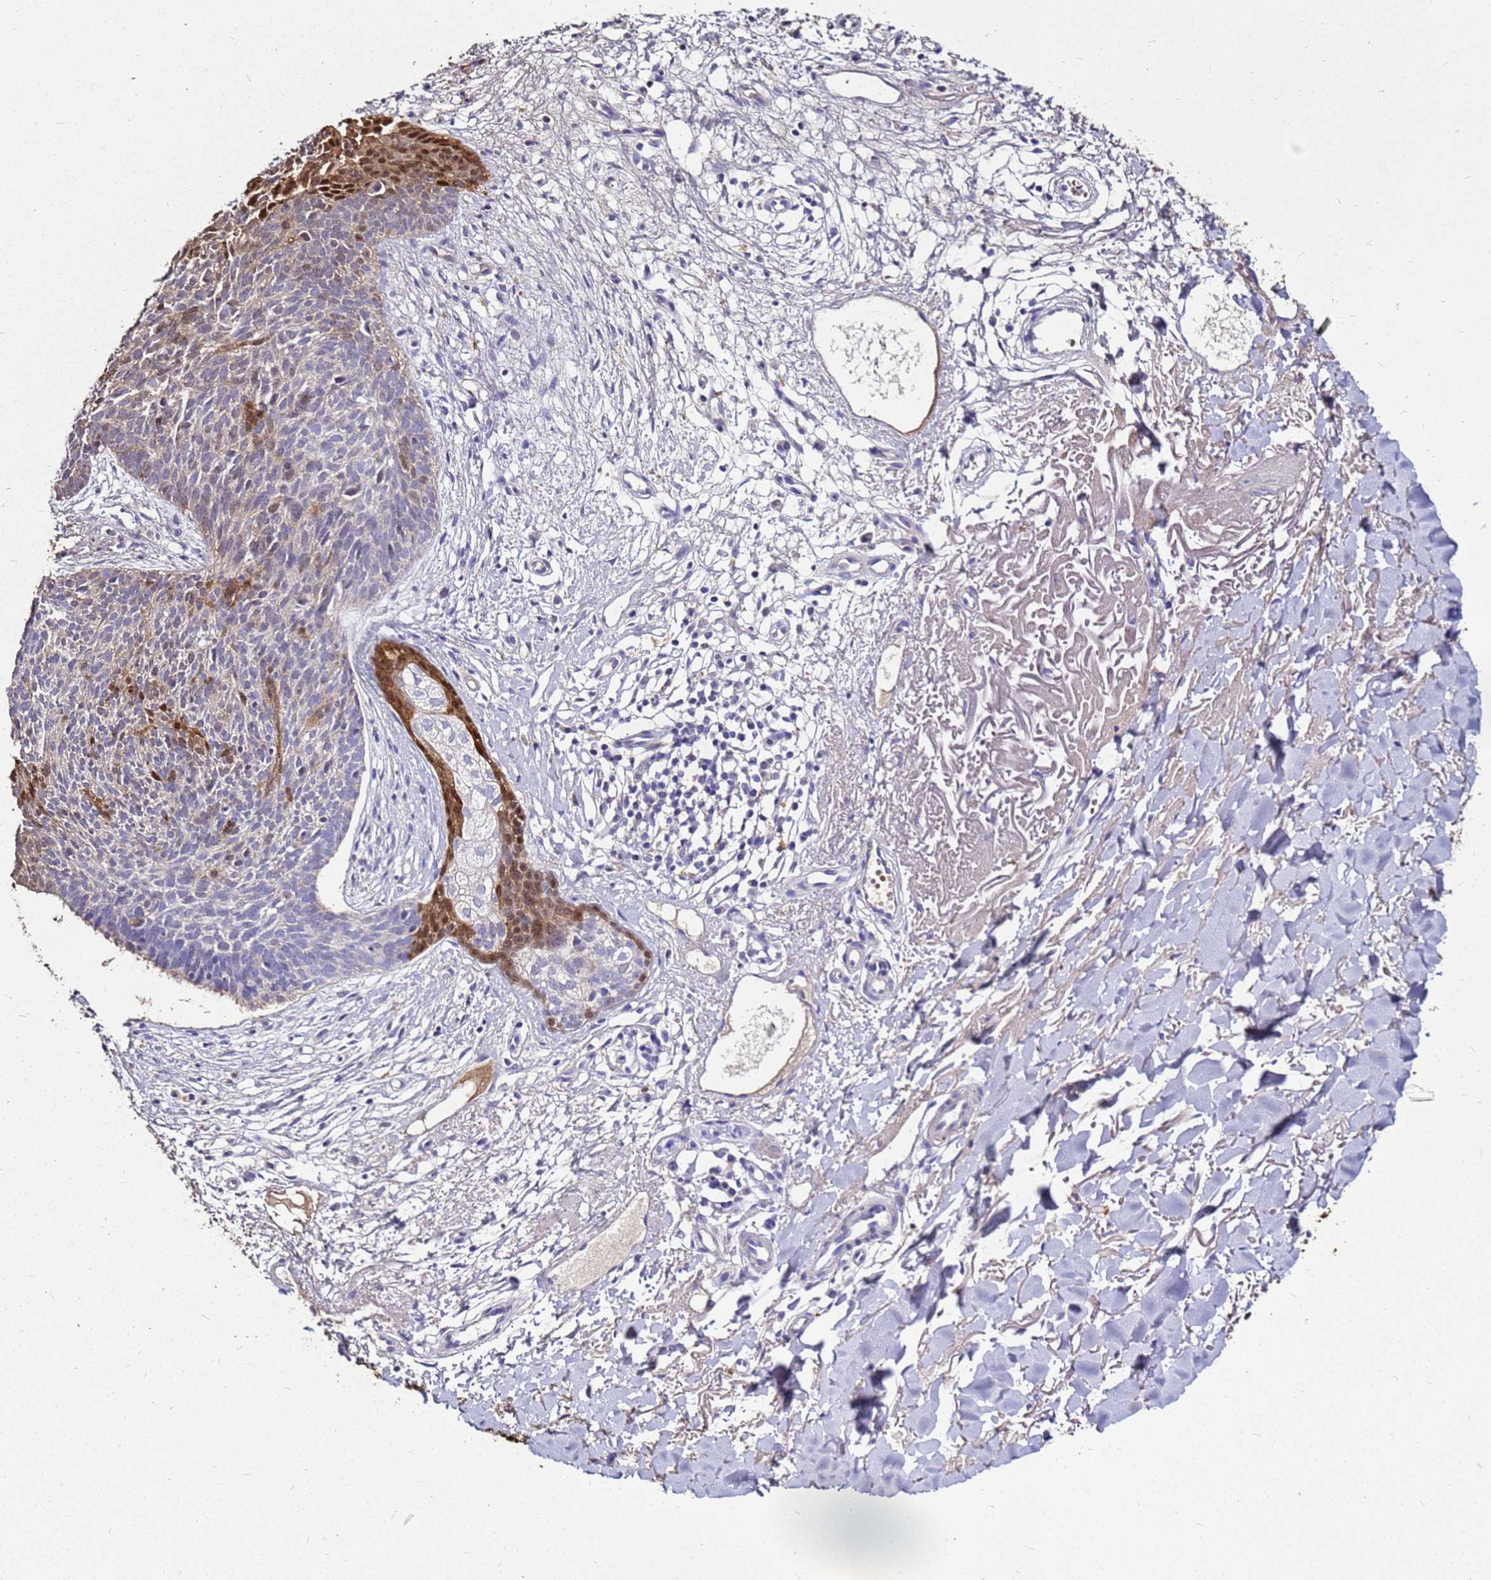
{"staining": {"intensity": "moderate", "quantity": "<25%", "location": "nuclear"}, "tissue": "skin cancer", "cell_type": "Tumor cells", "image_type": "cancer", "snomed": [{"axis": "morphology", "description": "Basal cell carcinoma"}, {"axis": "topography", "description": "Skin"}], "caption": "Protein expression analysis of human skin cancer reveals moderate nuclear positivity in about <25% of tumor cells. Immunohistochemistry (ihc) stains the protein in brown and the nuclei are stained blue.", "gene": "S100A2", "patient": {"sex": "male", "age": 84}}